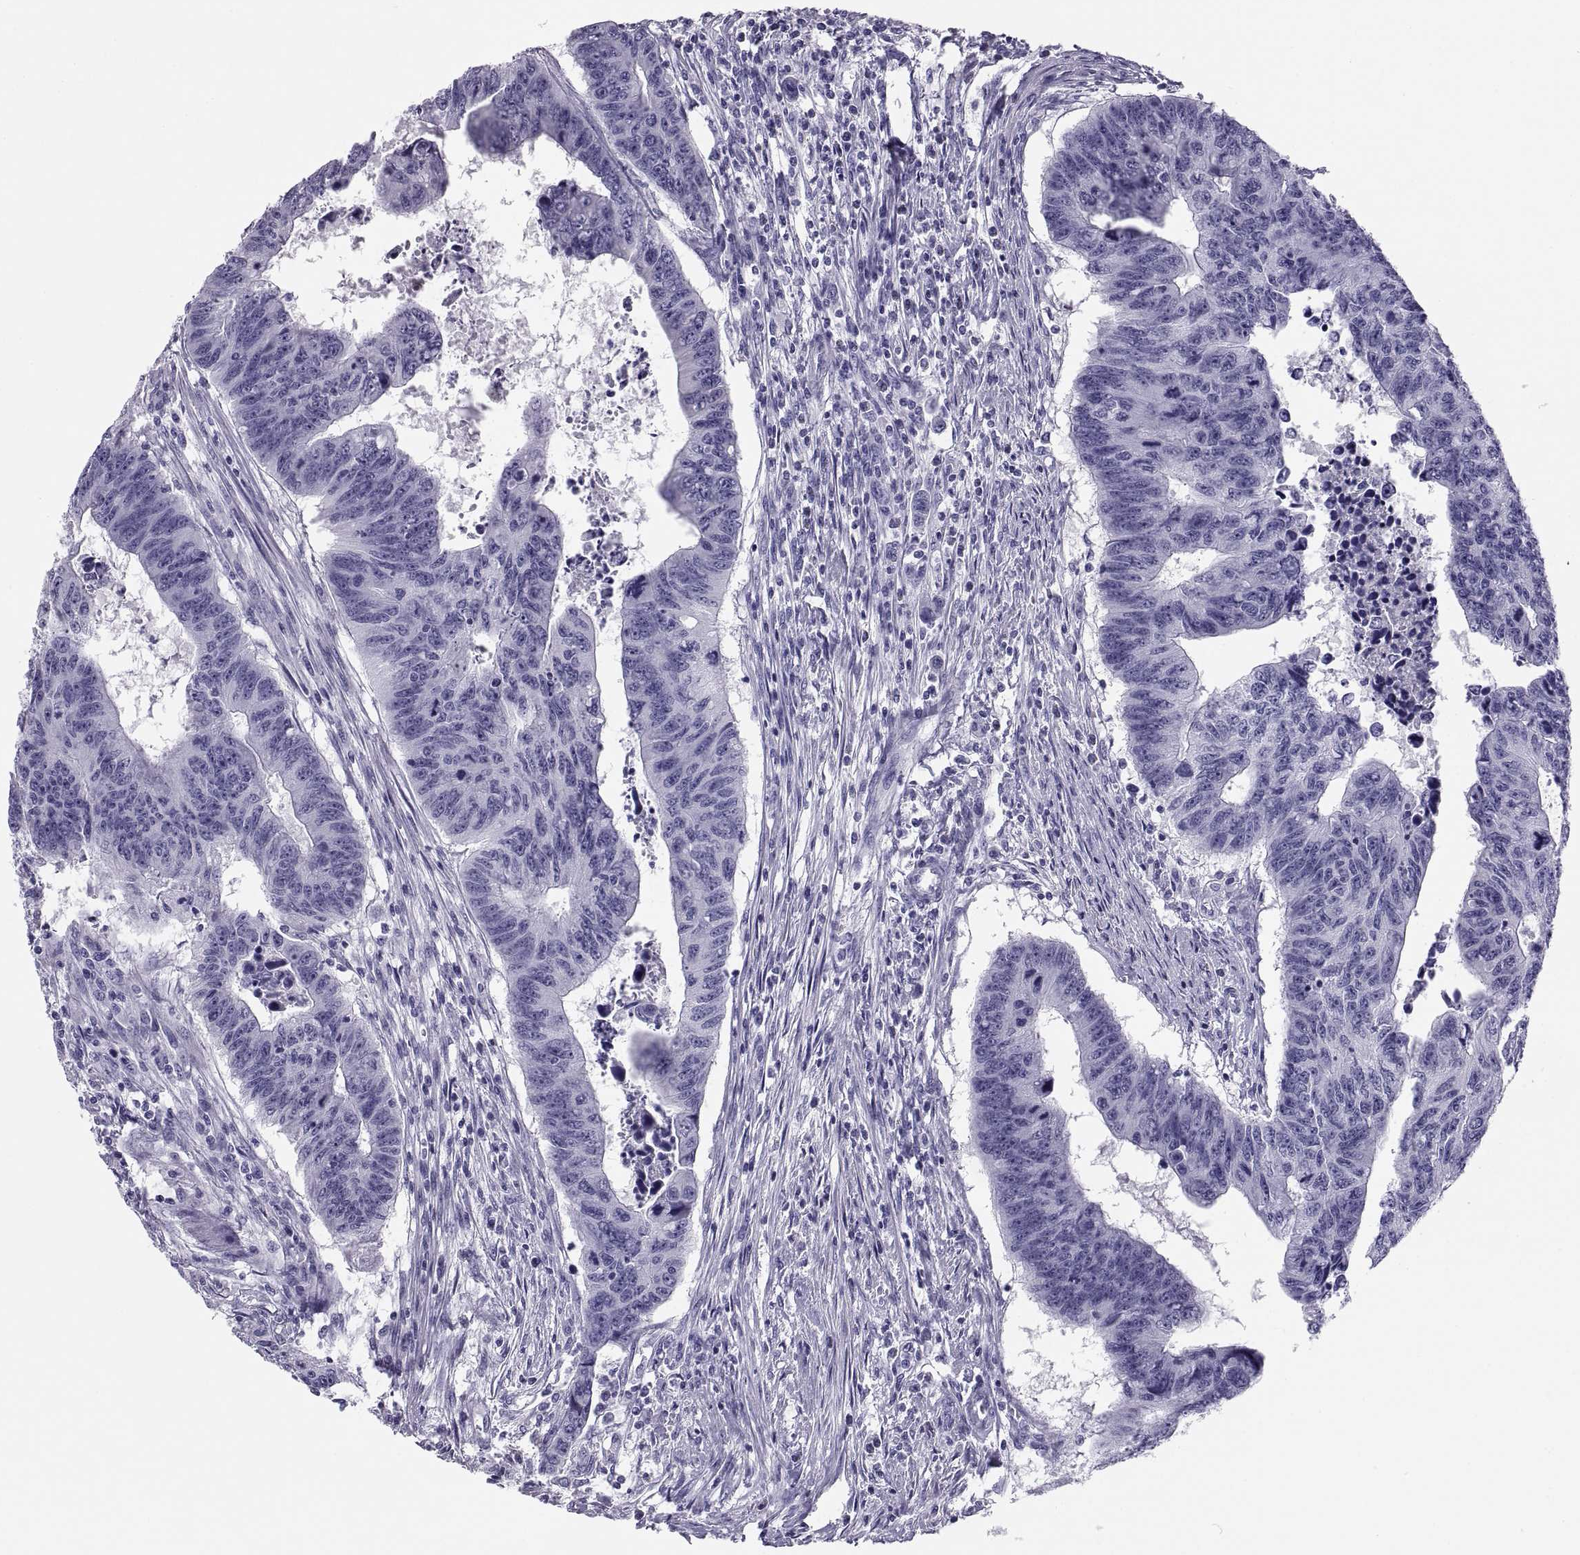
{"staining": {"intensity": "negative", "quantity": "none", "location": "none"}, "tissue": "colorectal cancer", "cell_type": "Tumor cells", "image_type": "cancer", "snomed": [{"axis": "morphology", "description": "Adenocarcinoma, NOS"}, {"axis": "topography", "description": "Rectum"}], "caption": "Colorectal cancer stained for a protein using immunohistochemistry (IHC) displays no positivity tumor cells.", "gene": "PAX2", "patient": {"sex": "female", "age": 85}}